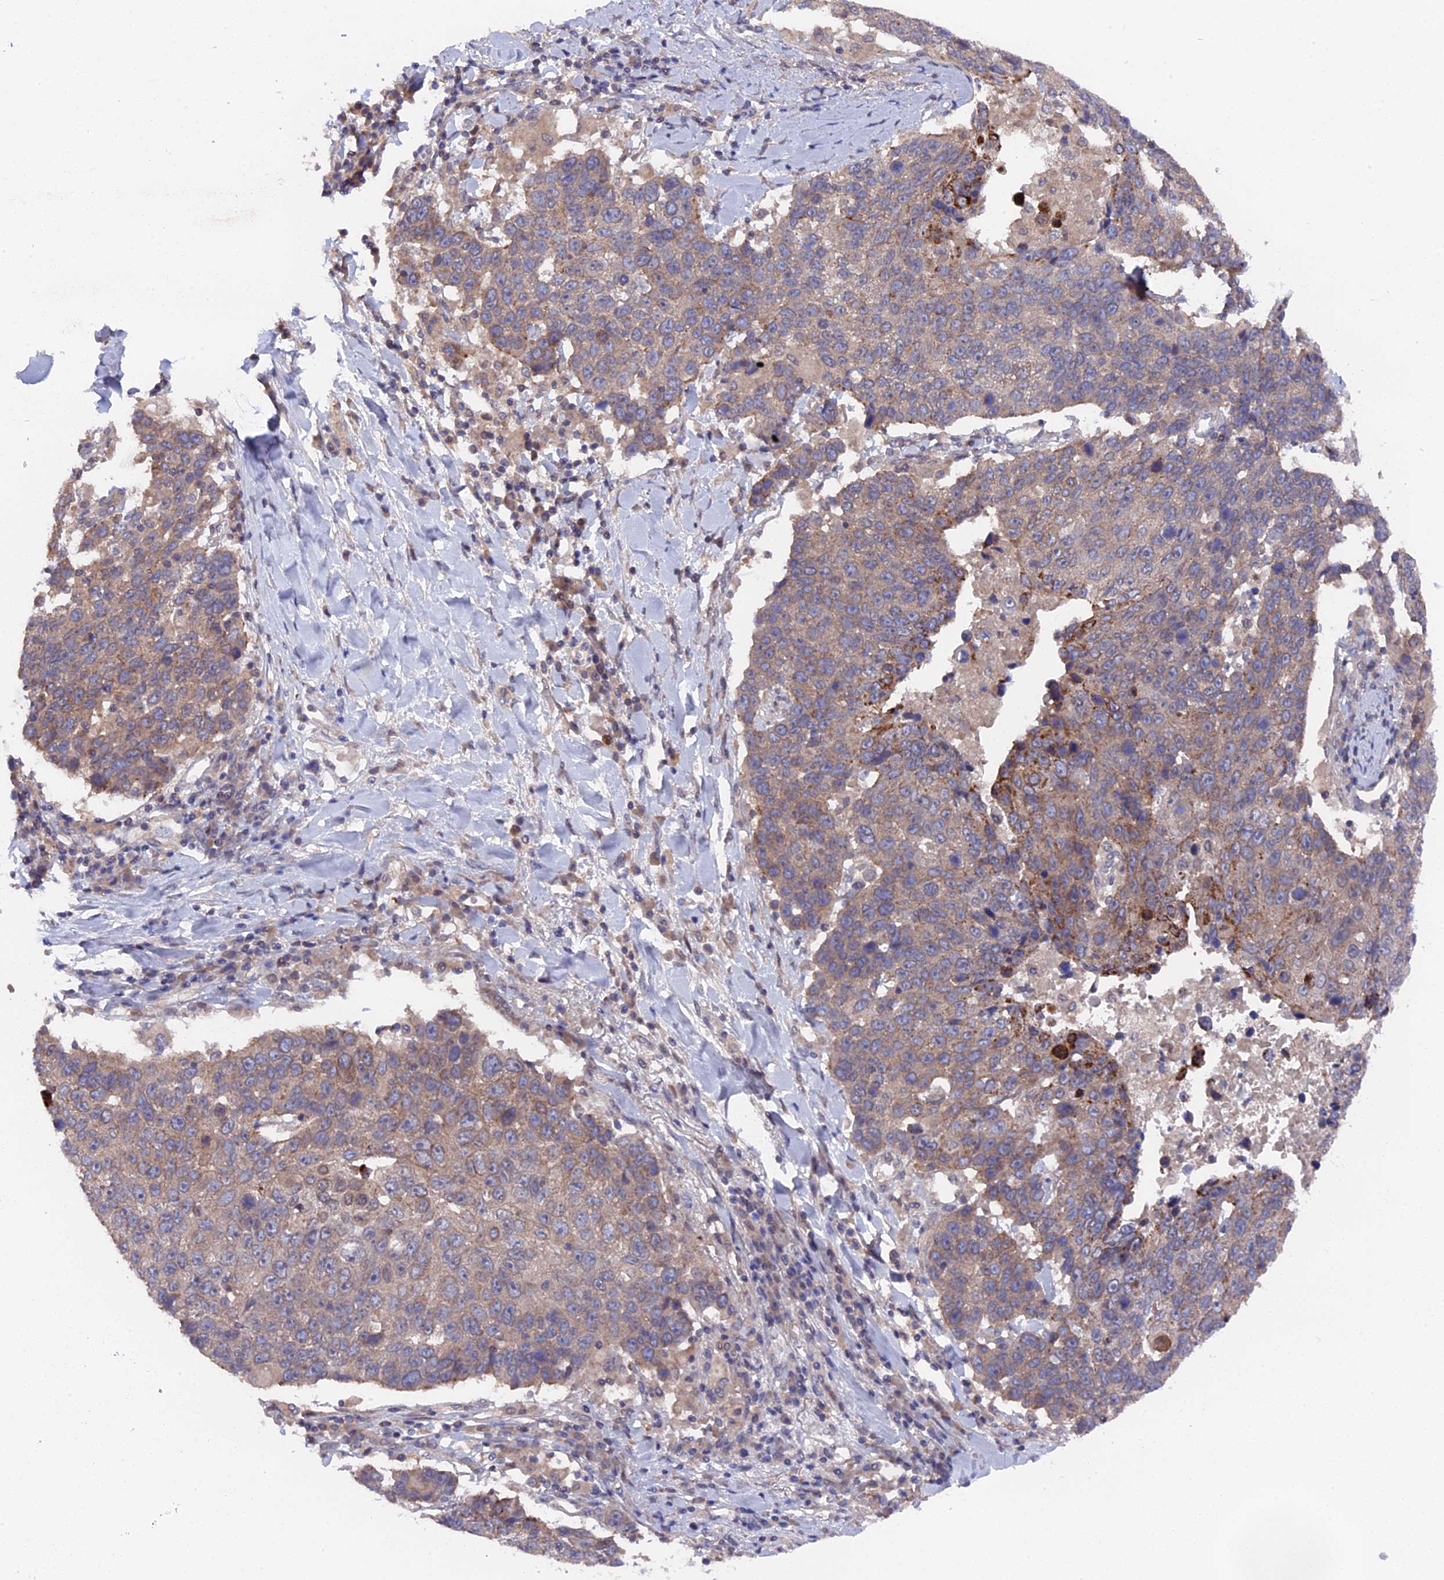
{"staining": {"intensity": "weak", "quantity": "25%-75%", "location": "cytoplasmic/membranous"}, "tissue": "lung cancer", "cell_type": "Tumor cells", "image_type": "cancer", "snomed": [{"axis": "morphology", "description": "Squamous cell carcinoma, NOS"}, {"axis": "topography", "description": "Lung"}], "caption": "A brown stain highlights weak cytoplasmic/membranous staining of a protein in squamous cell carcinoma (lung) tumor cells.", "gene": "ZCCHC2", "patient": {"sex": "male", "age": 66}}